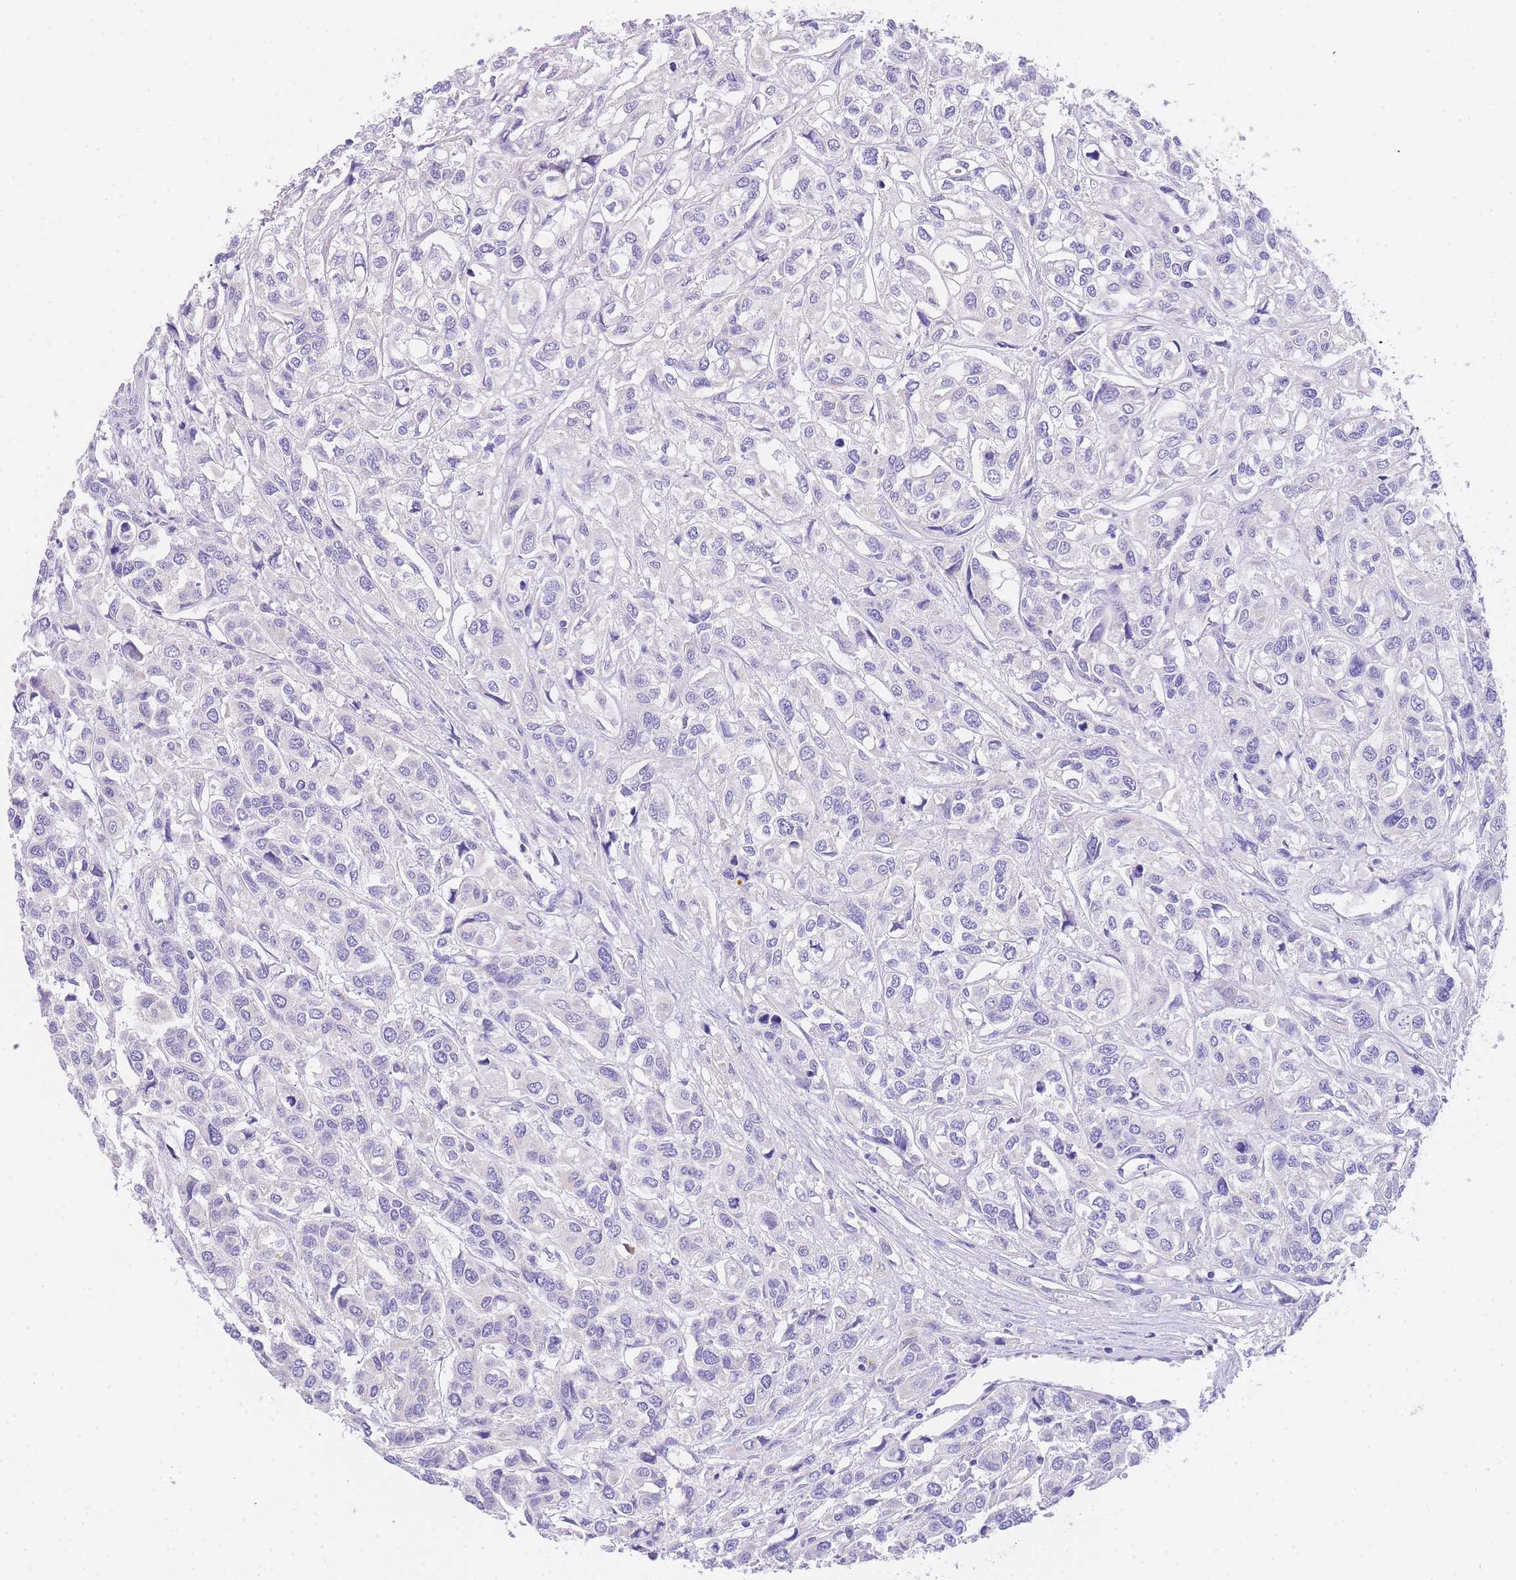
{"staining": {"intensity": "negative", "quantity": "none", "location": "none"}, "tissue": "urothelial cancer", "cell_type": "Tumor cells", "image_type": "cancer", "snomed": [{"axis": "morphology", "description": "Urothelial carcinoma, High grade"}, {"axis": "topography", "description": "Urinary bladder"}], "caption": "IHC of human urothelial cancer demonstrates no positivity in tumor cells.", "gene": "EPN2", "patient": {"sex": "male", "age": 67}}